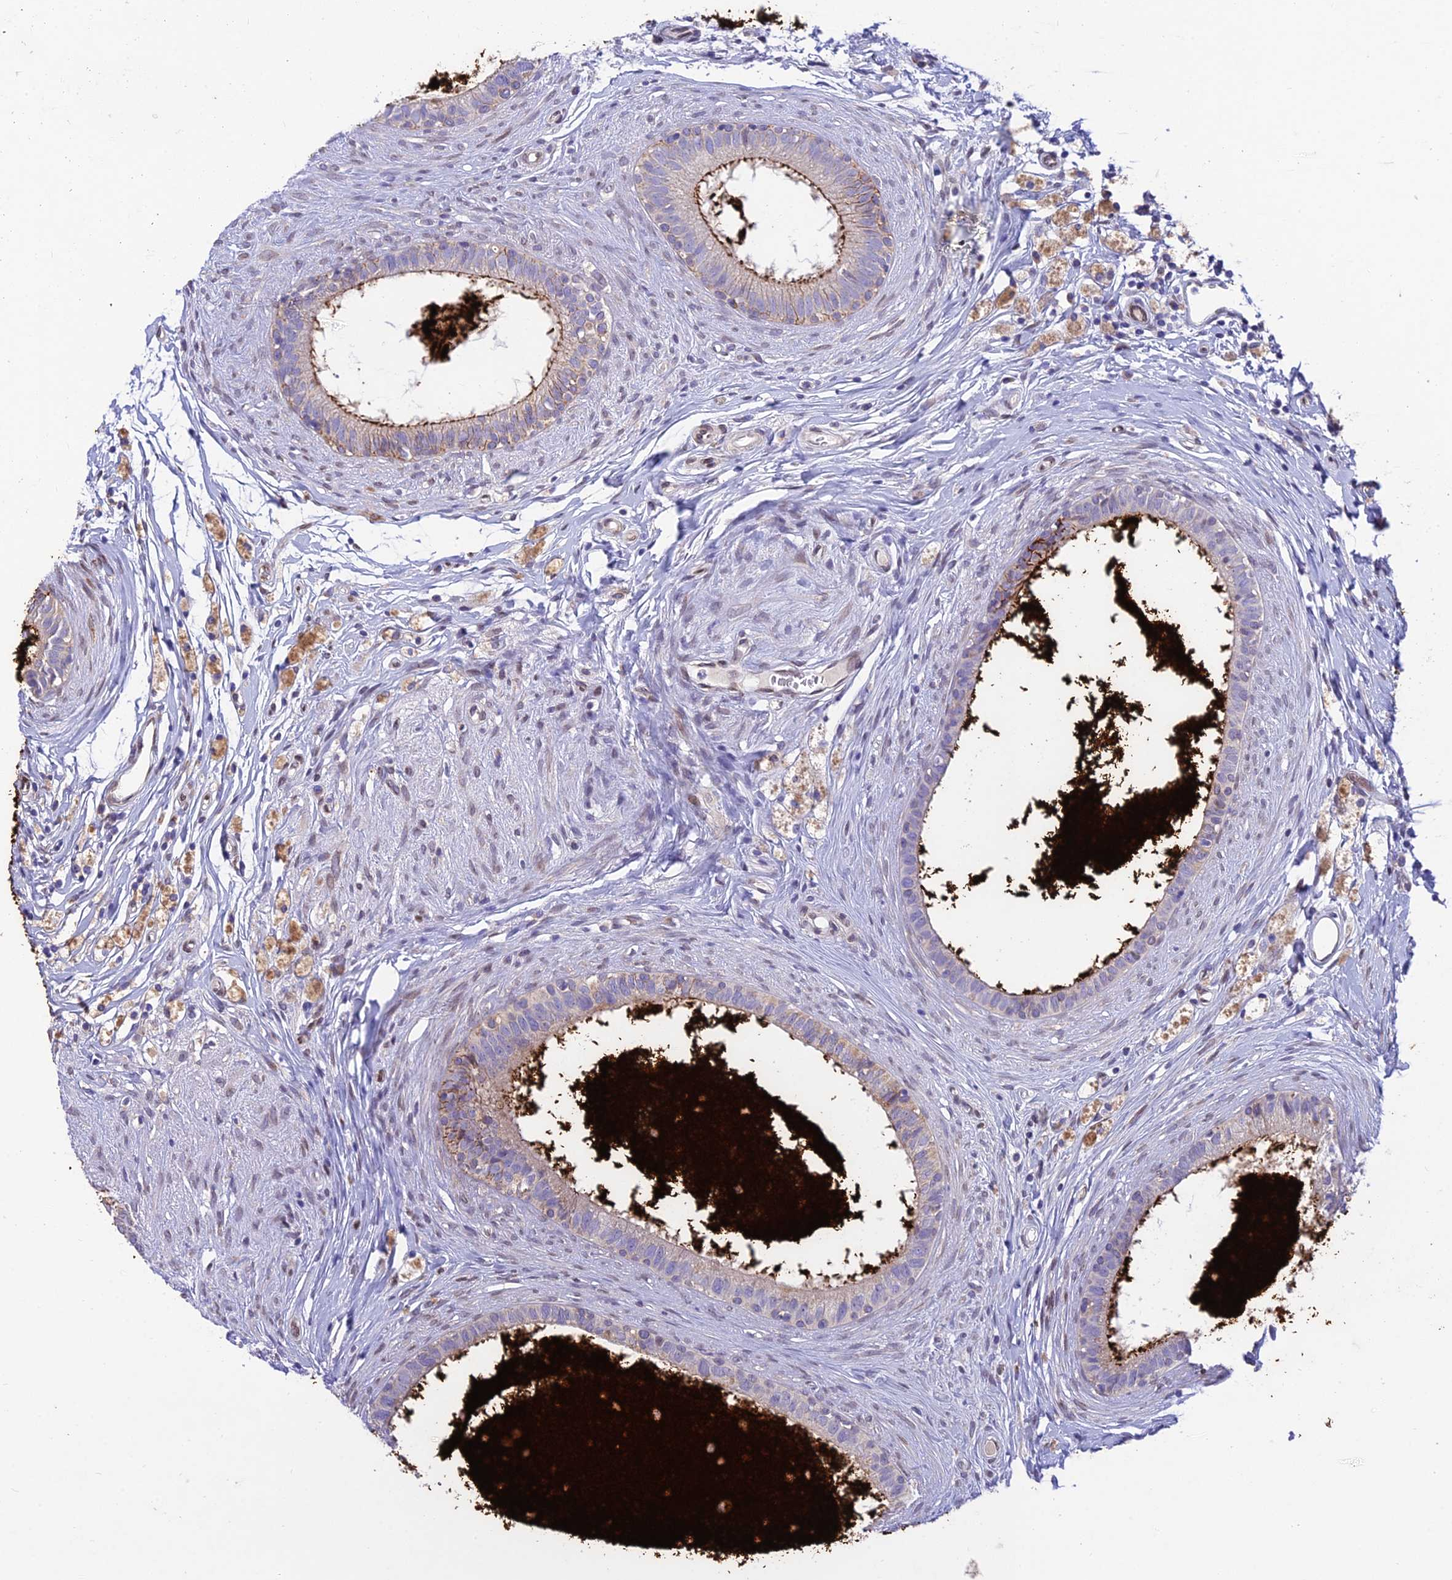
{"staining": {"intensity": "strong", "quantity": "<25%", "location": "cytoplasmic/membranous"}, "tissue": "epididymis", "cell_type": "Glandular cells", "image_type": "normal", "snomed": [{"axis": "morphology", "description": "Normal tissue, NOS"}, {"axis": "topography", "description": "Epididymis"}], "caption": "Protein expression analysis of unremarkable epididymis reveals strong cytoplasmic/membranous expression in approximately <25% of glandular cells.", "gene": "MGAT2", "patient": {"sex": "male", "age": 80}}